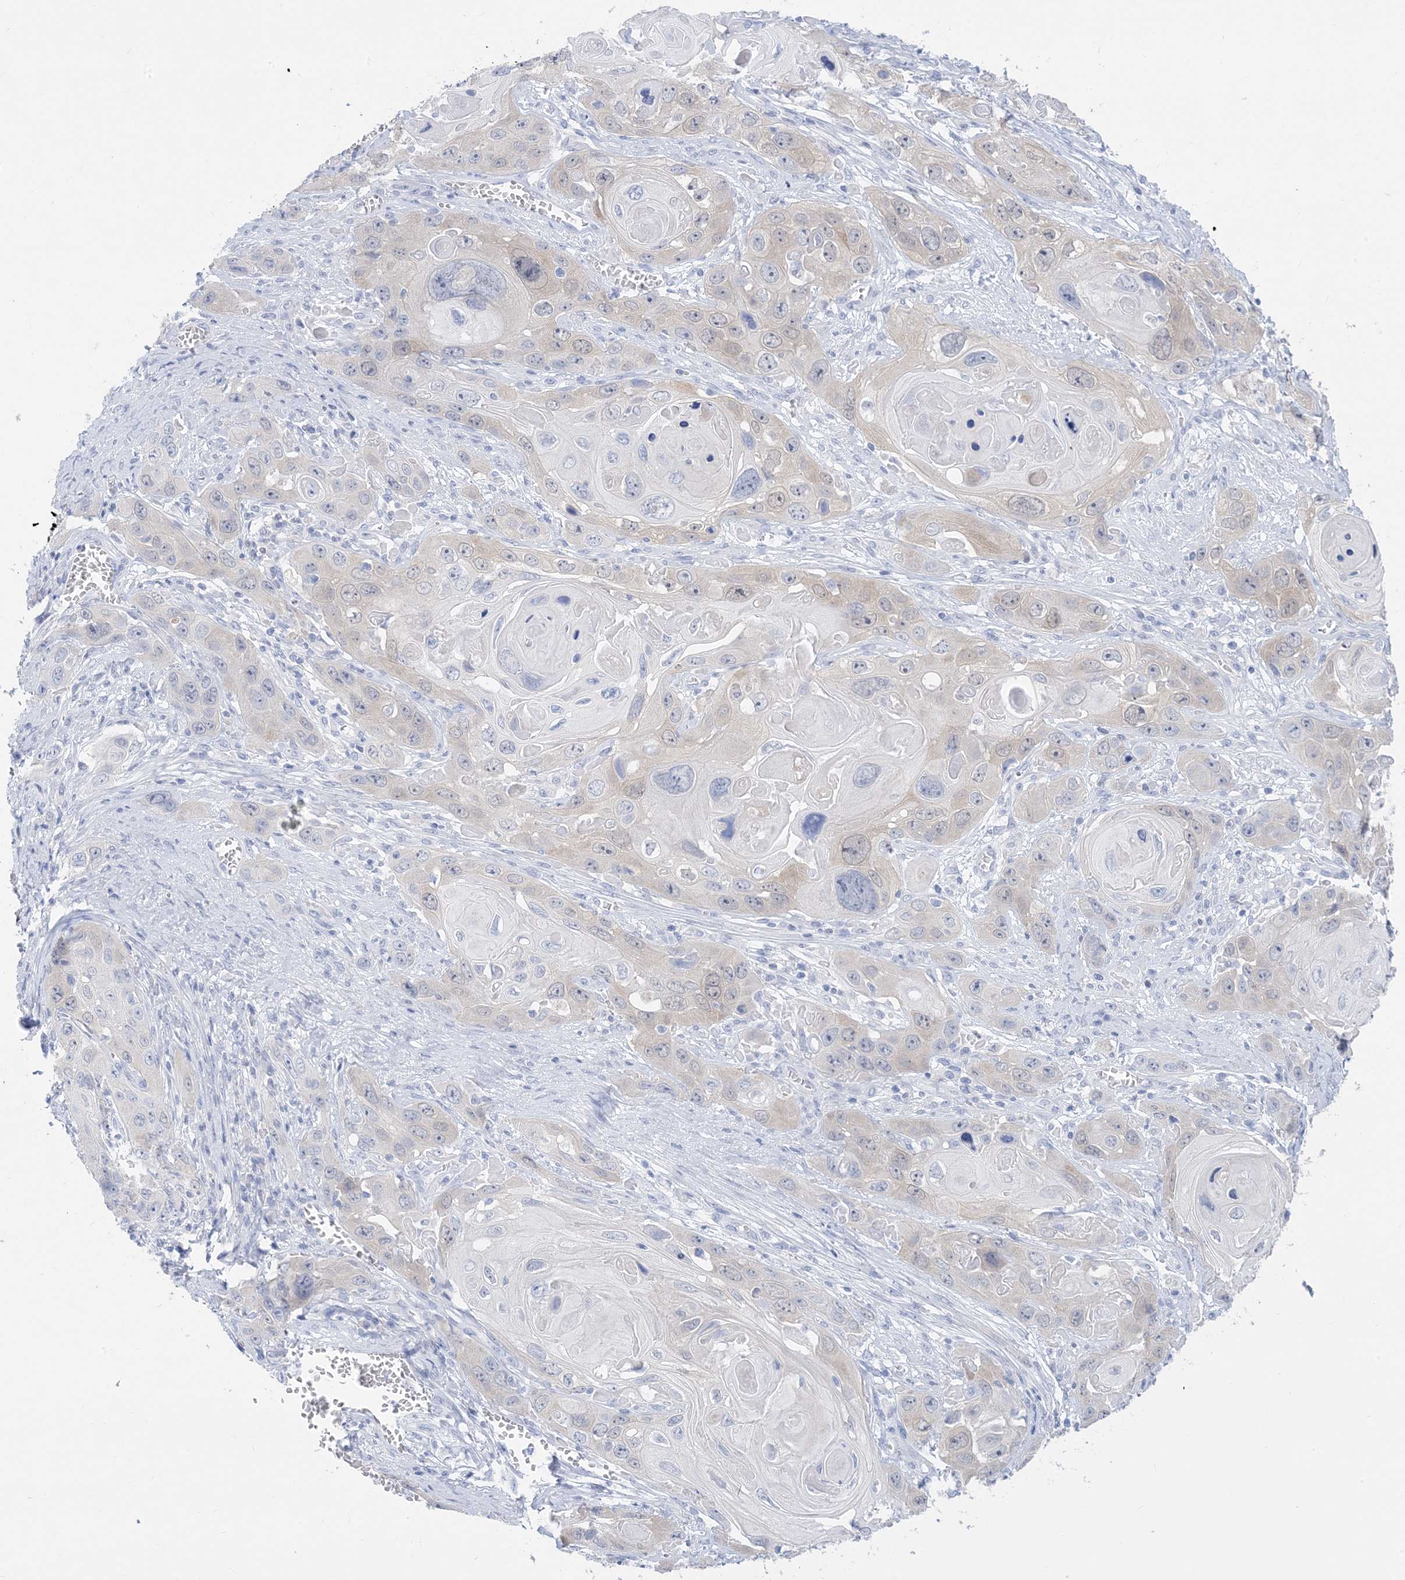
{"staining": {"intensity": "weak", "quantity": "<25%", "location": "cytoplasmic/membranous"}, "tissue": "skin cancer", "cell_type": "Tumor cells", "image_type": "cancer", "snomed": [{"axis": "morphology", "description": "Squamous cell carcinoma, NOS"}, {"axis": "topography", "description": "Skin"}], "caption": "This is a photomicrograph of immunohistochemistry staining of skin squamous cell carcinoma, which shows no positivity in tumor cells.", "gene": "SH3YL1", "patient": {"sex": "male", "age": 55}}